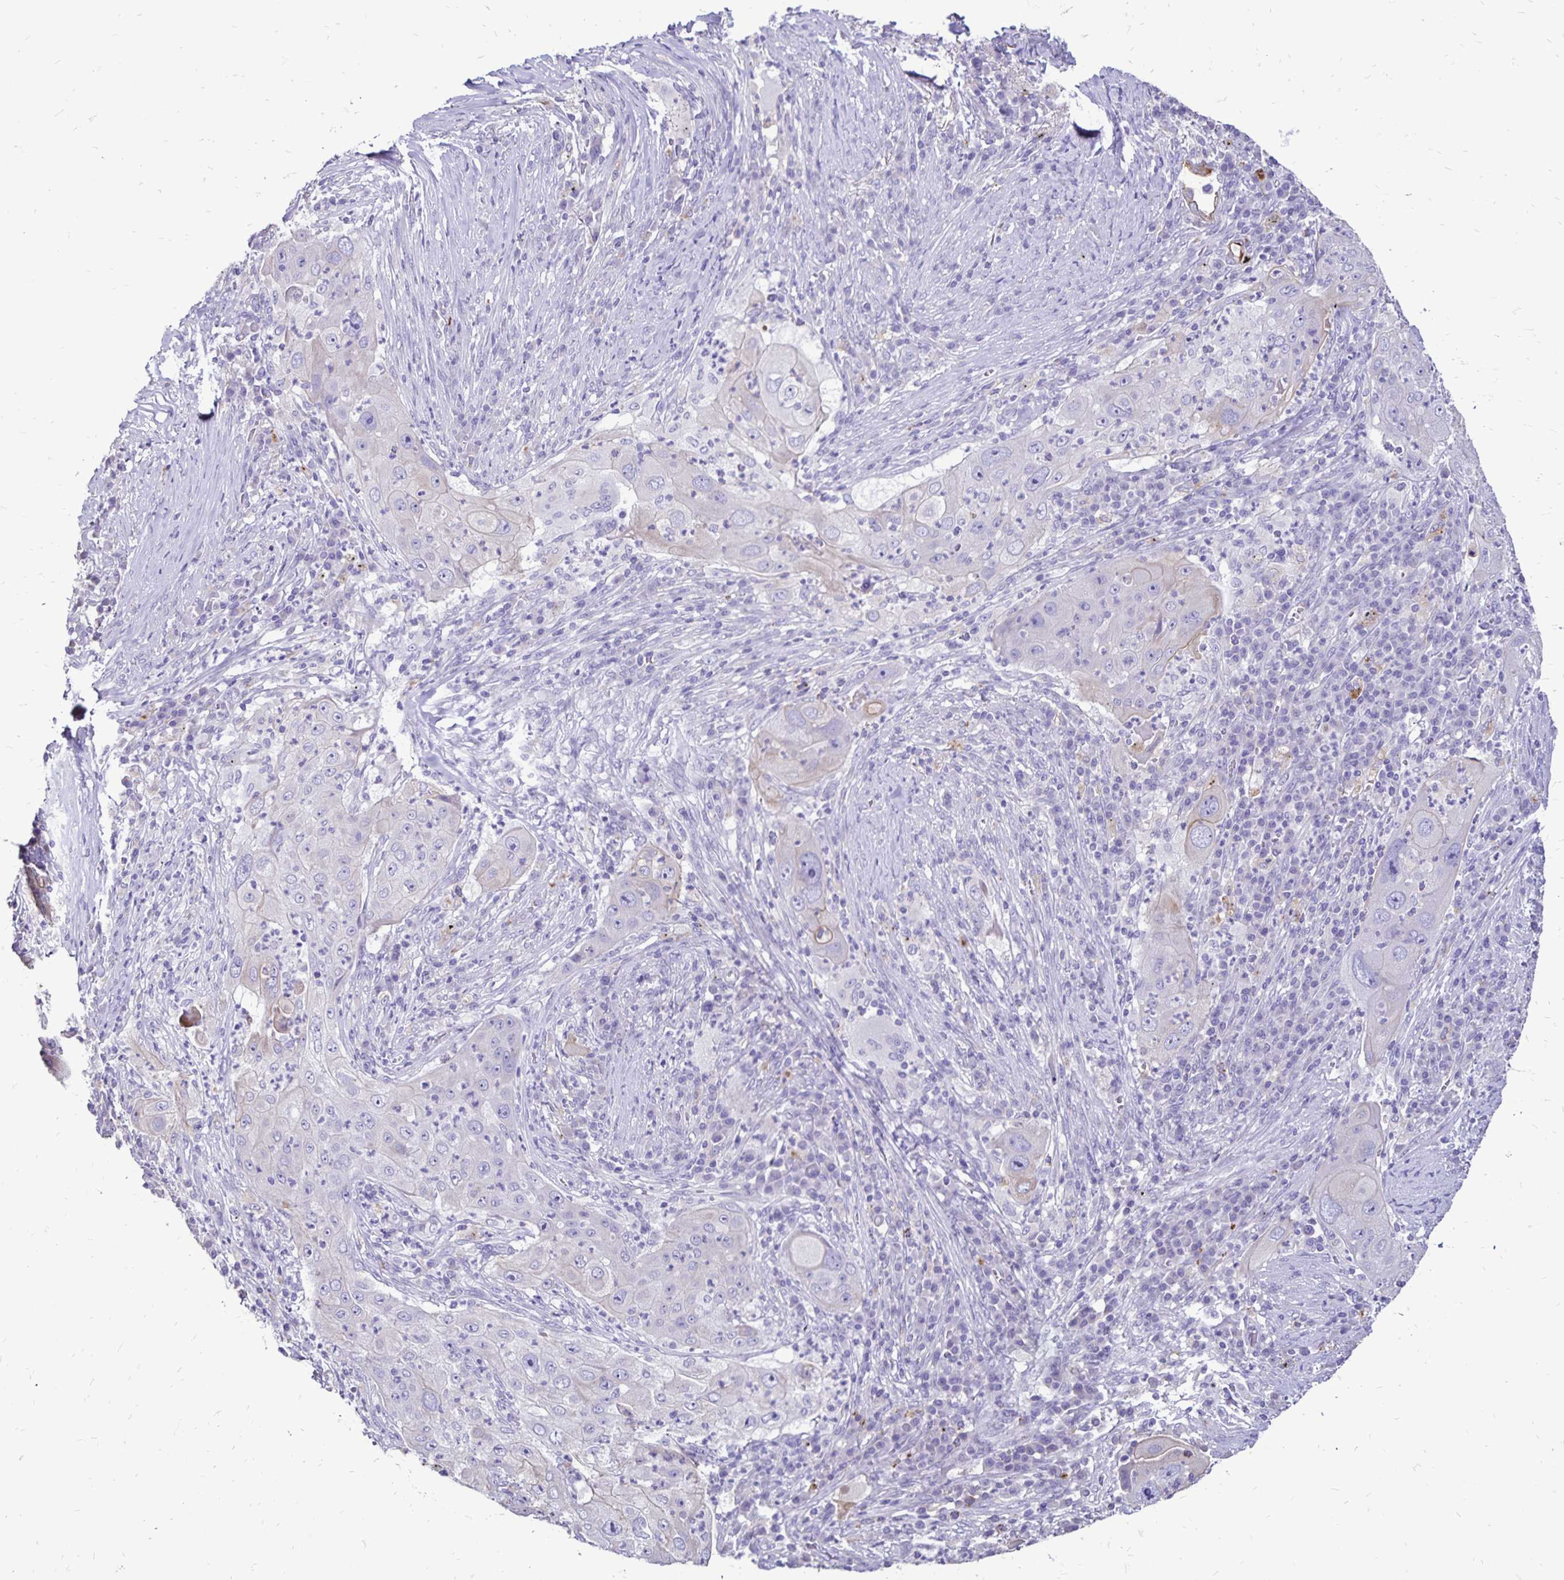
{"staining": {"intensity": "negative", "quantity": "none", "location": "none"}, "tissue": "lung cancer", "cell_type": "Tumor cells", "image_type": "cancer", "snomed": [{"axis": "morphology", "description": "Squamous cell carcinoma, NOS"}, {"axis": "topography", "description": "Lung"}], "caption": "DAB immunohistochemical staining of human squamous cell carcinoma (lung) reveals no significant staining in tumor cells. Nuclei are stained in blue.", "gene": "EVPL", "patient": {"sex": "female", "age": 59}}